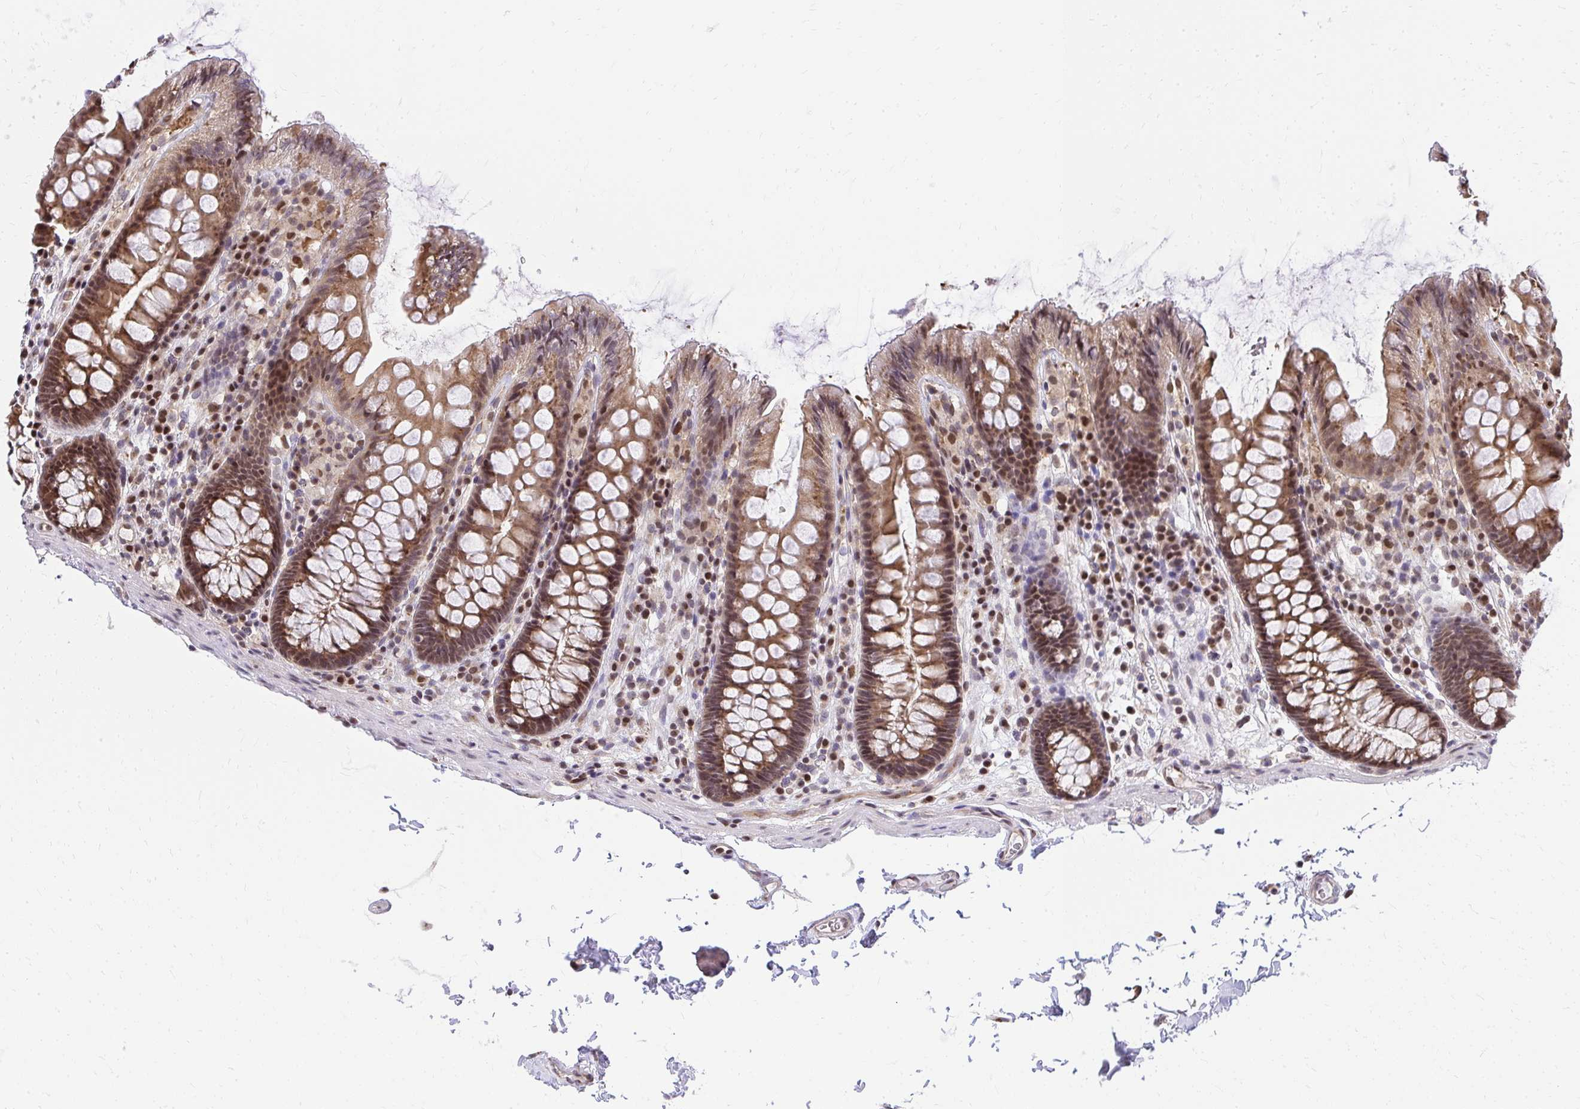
{"staining": {"intensity": "moderate", "quantity": ">75%", "location": "cytoplasmic/membranous"}, "tissue": "colon", "cell_type": "Endothelial cells", "image_type": "normal", "snomed": [{"axis": "morphology", "description": "Normal tissue, NOS"}, {"axis": "topography", "description": "Colon"}], "caption": "DAB (3,3'-diaminobenzidine) immunohistochemical staining of benign human colon shows moderate cytoplasmic/membranous protein positivity in about >75% of endothelial cells. (brown staining indicates protein expression, while blue staining denotes nuclei).", "gene": "PIGY", "patient": {"sex": "male", "age": 84}}